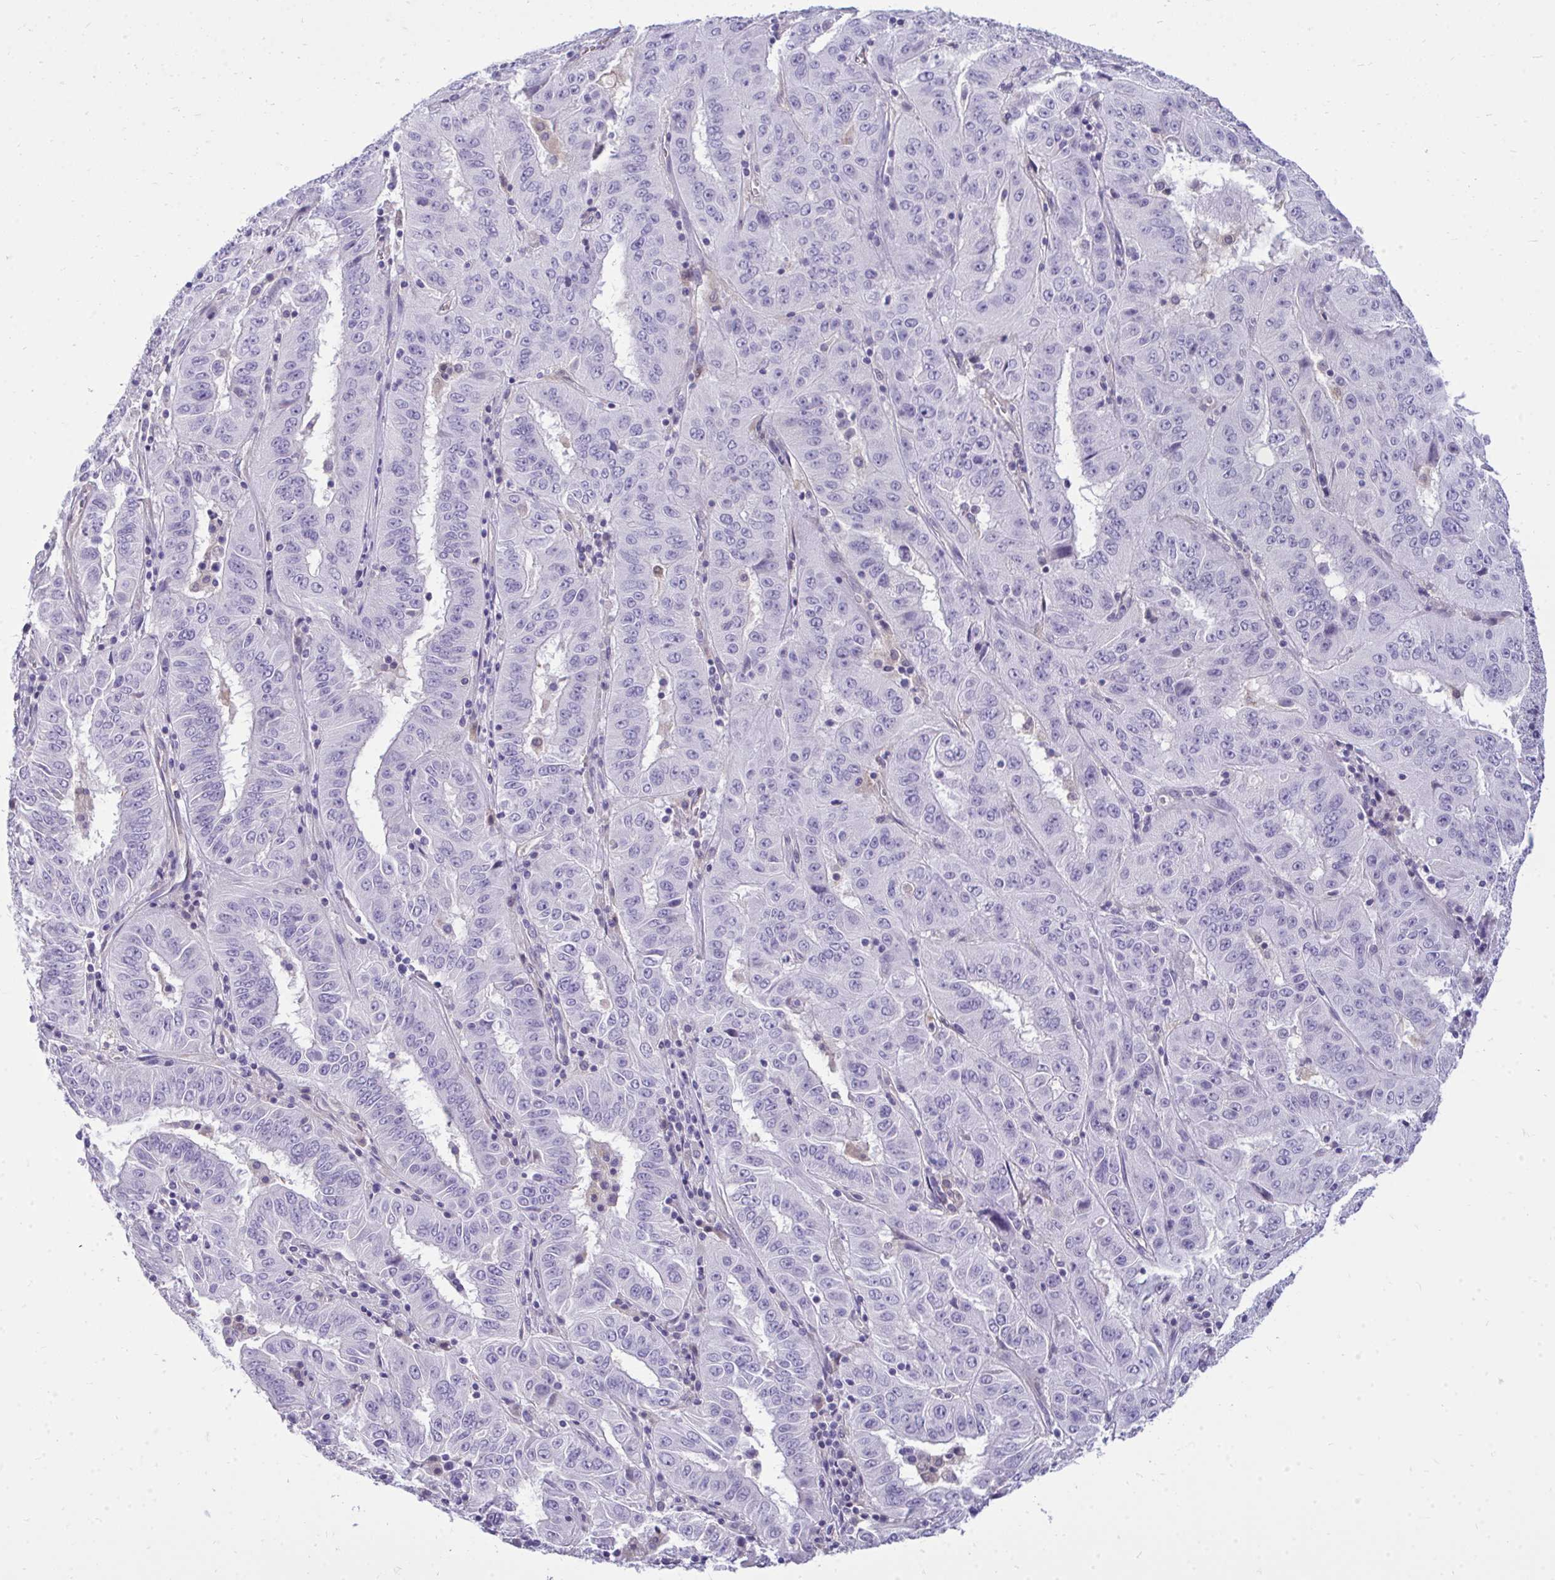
{"staining": {"intensity": "negative", "quantity": "none", "location": "none"}, "tissue": "pancreatic cancer", "cell_type": "Tumor cells", "image_type": "cancer", "snomed": [{"axis": "morphology", "description": "Adenocarcinoma, NOS"}, {"axis": "topography", "description": "Pancreas"}], "caption": "Immunohistochemical staining of human pancreatic cancer (adenocarcinoma) exhibits no significant positivity in tumor cells.", "gene": "FABP3", "patient": {"sex": "male", "age": 63}}